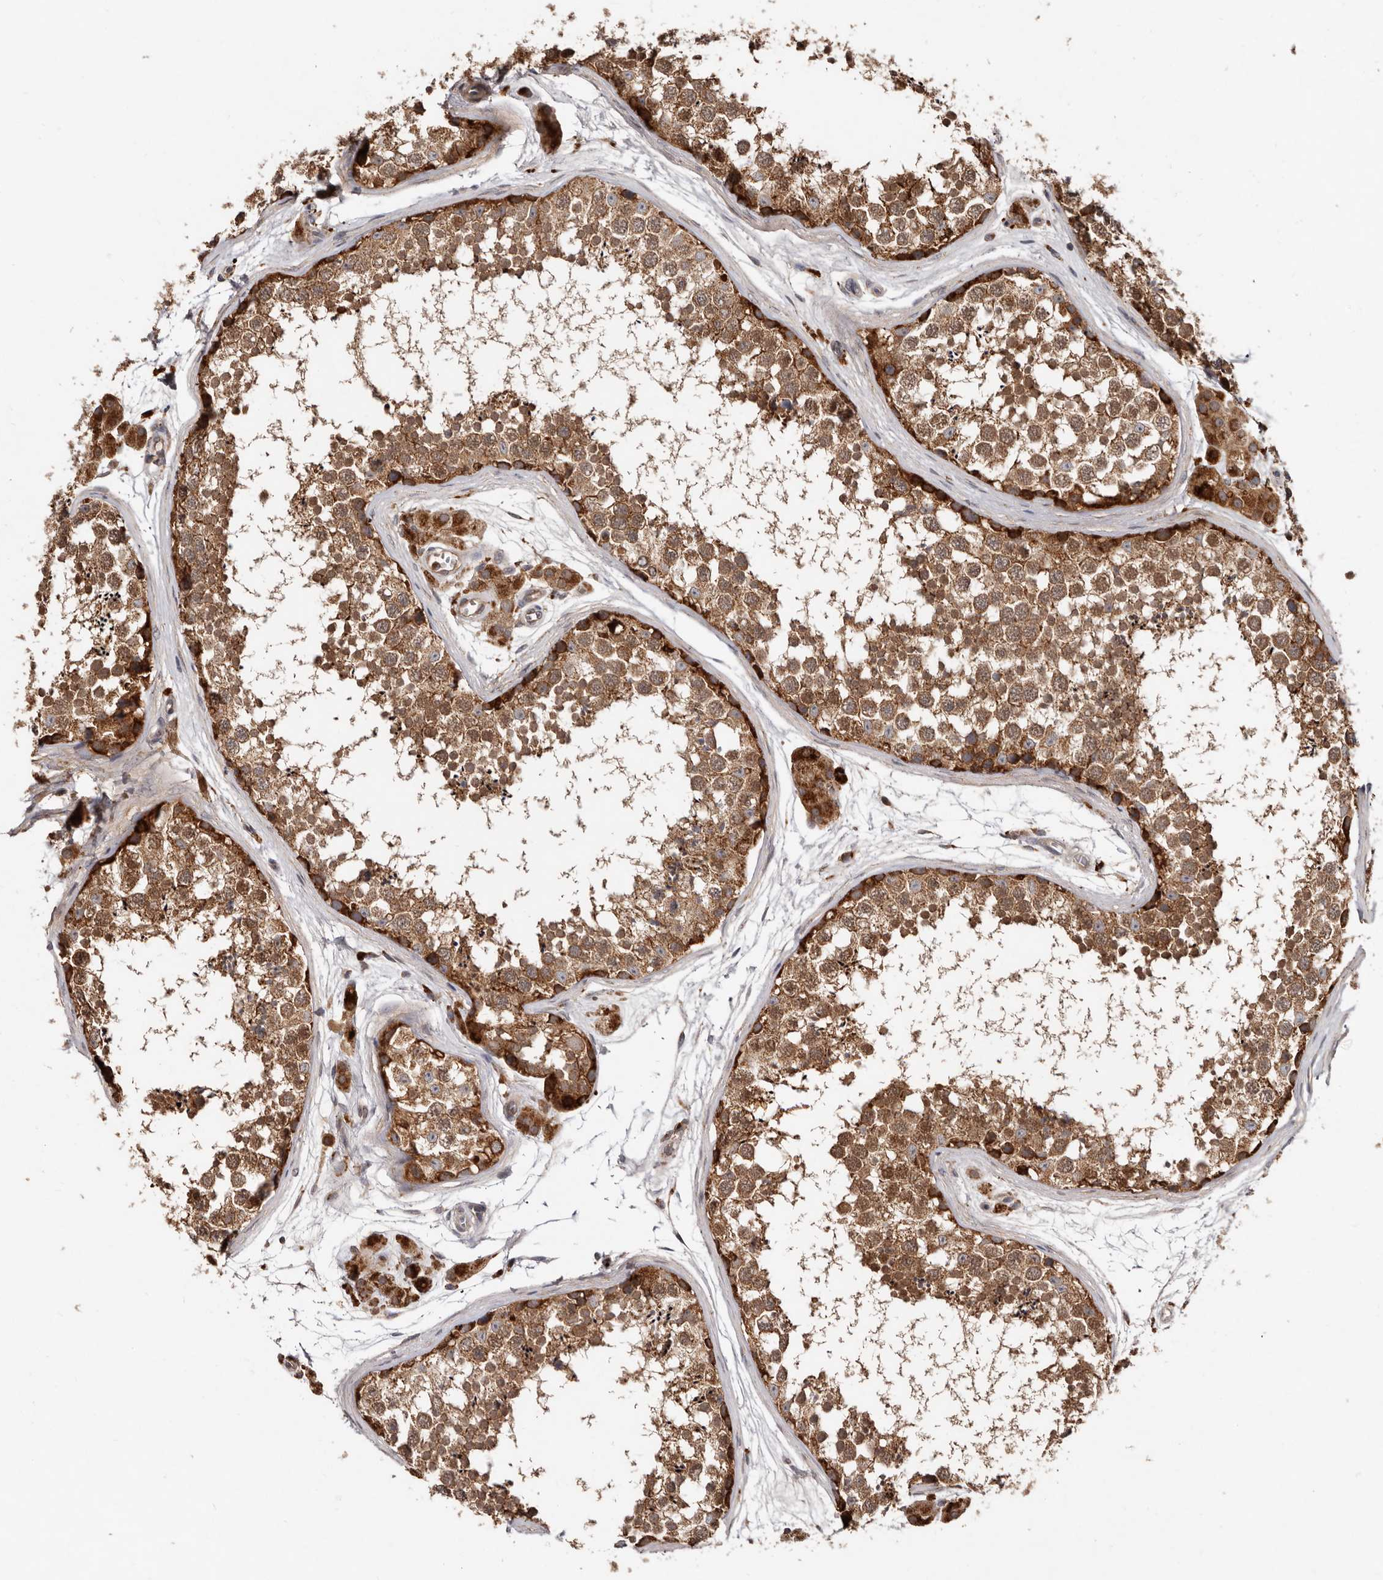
{"staining": {"intensity": "moderate", "quantity": ">75%", "location": "cytoplasmic/membranous"}, "tissue": "testis", "cell_type": "Cells in seminiferous ducts", "image_type": "normal", "snomed": [{"axis": "morphology", "description": "Normal tissue, NOS"}, {"axis": "topography", "description": "Testis"}], "caption": "Unremarkable testis was stained to show a protein in brown. There is medium levels of moderate cytoplasmic/membranous positivity in about >75% of cells in seminiferous ducts. Immunohistochemistry (ihc) stains the protein of interest in brown and the nuclei are stained blue.", "gene": "GOT1L1", "patient": {"sex": "male", "age": 56}}